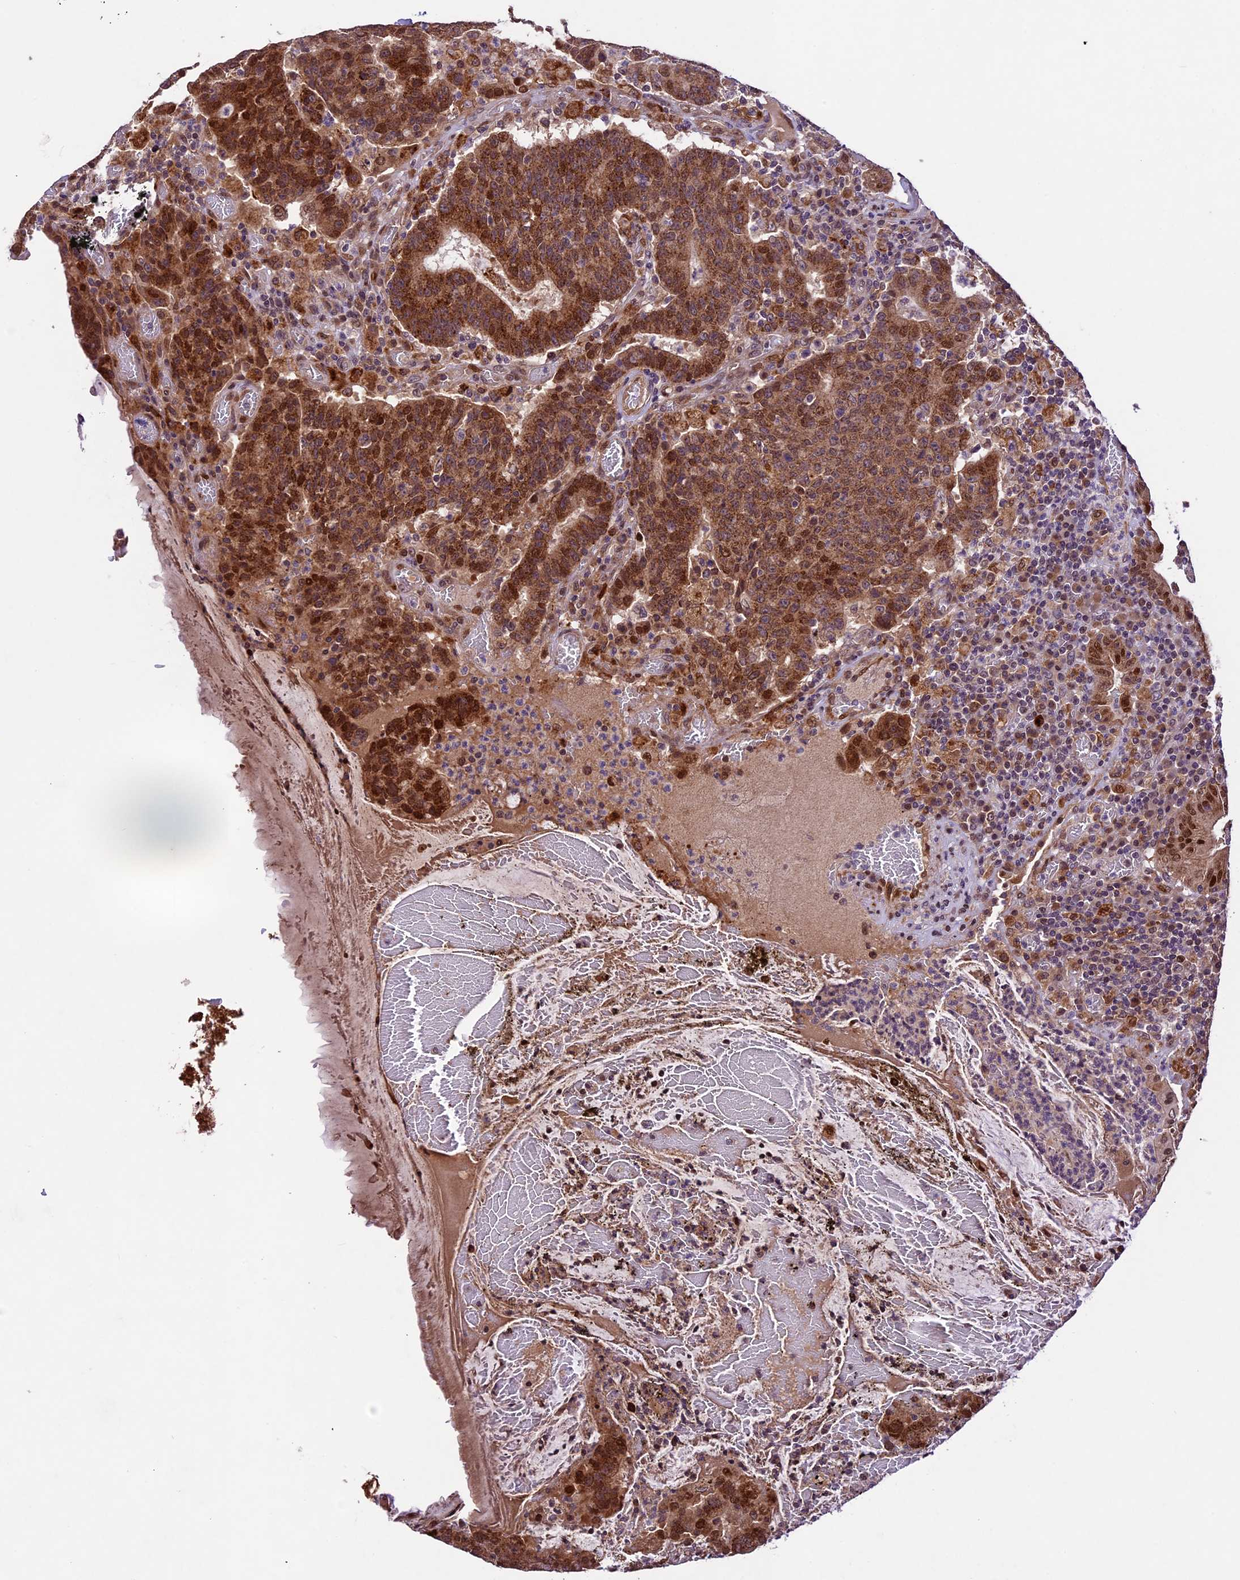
{"staining": {"intensity": "strong", "quantity": ">75%", "location": "cytoplasmic/membranous,nuclear"}, "tissue": "colorectal cancer", "cell_type": "Tumor cells", "image_type": "cancer", "snomed": [{"axis": "morphology", "description": "Adenocarcinoma, NOS"}, {"axis": "topography", "description": "Colon"}], "caption": "Immunohistochemistry (IHC) of adenocarcinoma (colorectal) demonstrates high levels of strong cytoplasmic/membranous and nuclear positivity in approximately >75% of tumor cells.", "gene": "CCSER1", "patient": {"sex": "female", "age": 75}}